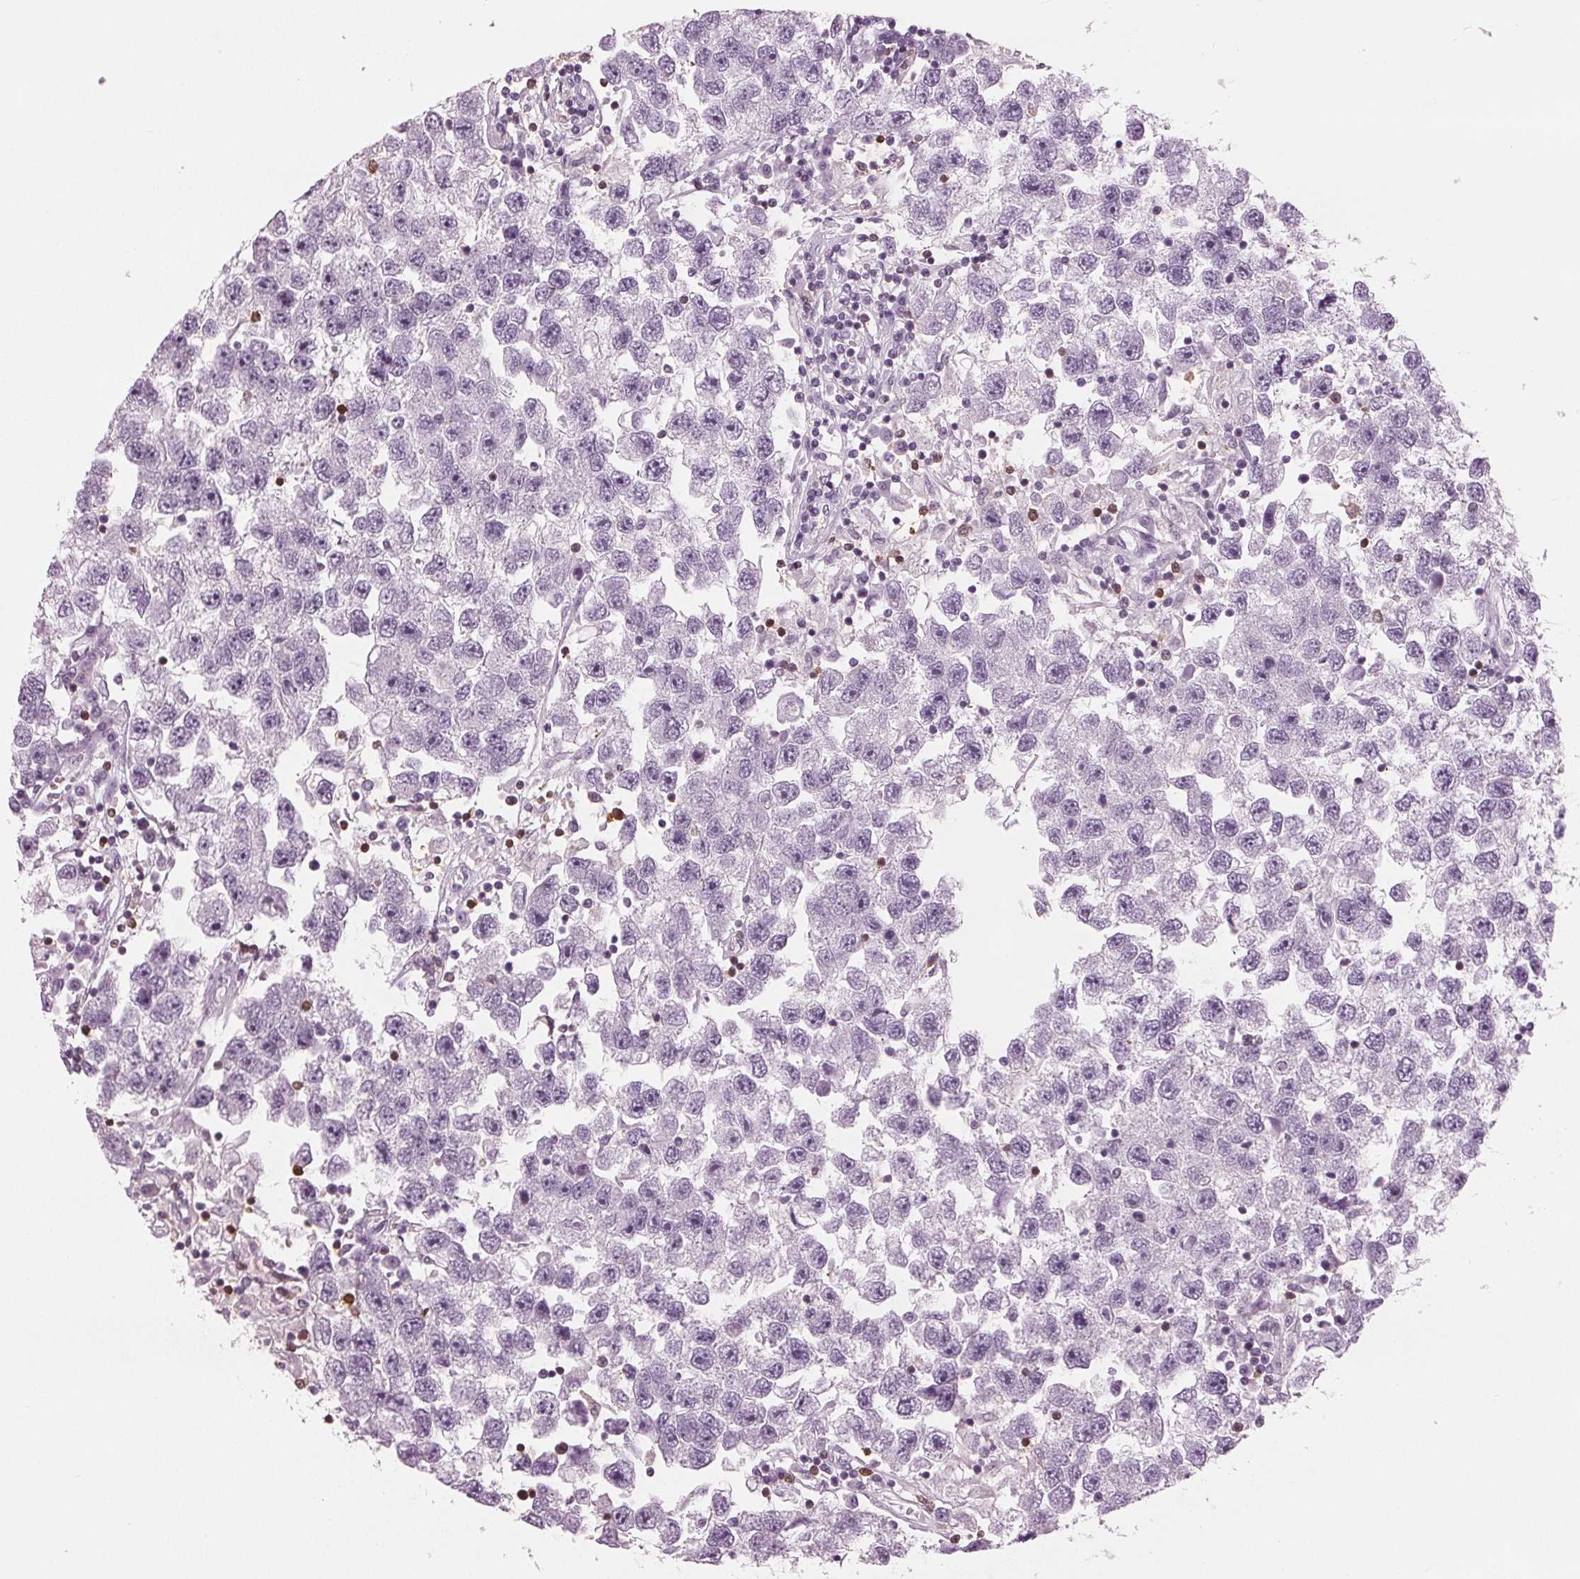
{"staining": {"intensity": "negative", "quantity": "none", "location": "none"}, "tissue": "testis cancer", "cell_type": "Tumor cells", "image_type": "cancer", "snomed": [{"axis": "morphology", "description": "Seminoma, NOS"}, {"axis": "topography", "description": "Testis"}], "caption": "IHC image of human testis cancer (seminoma) stained for a protein (brown), which exhibits no staining in tumor cells.", "gene": "BTLA", "patient": {"sex": "male", "age": 26}}